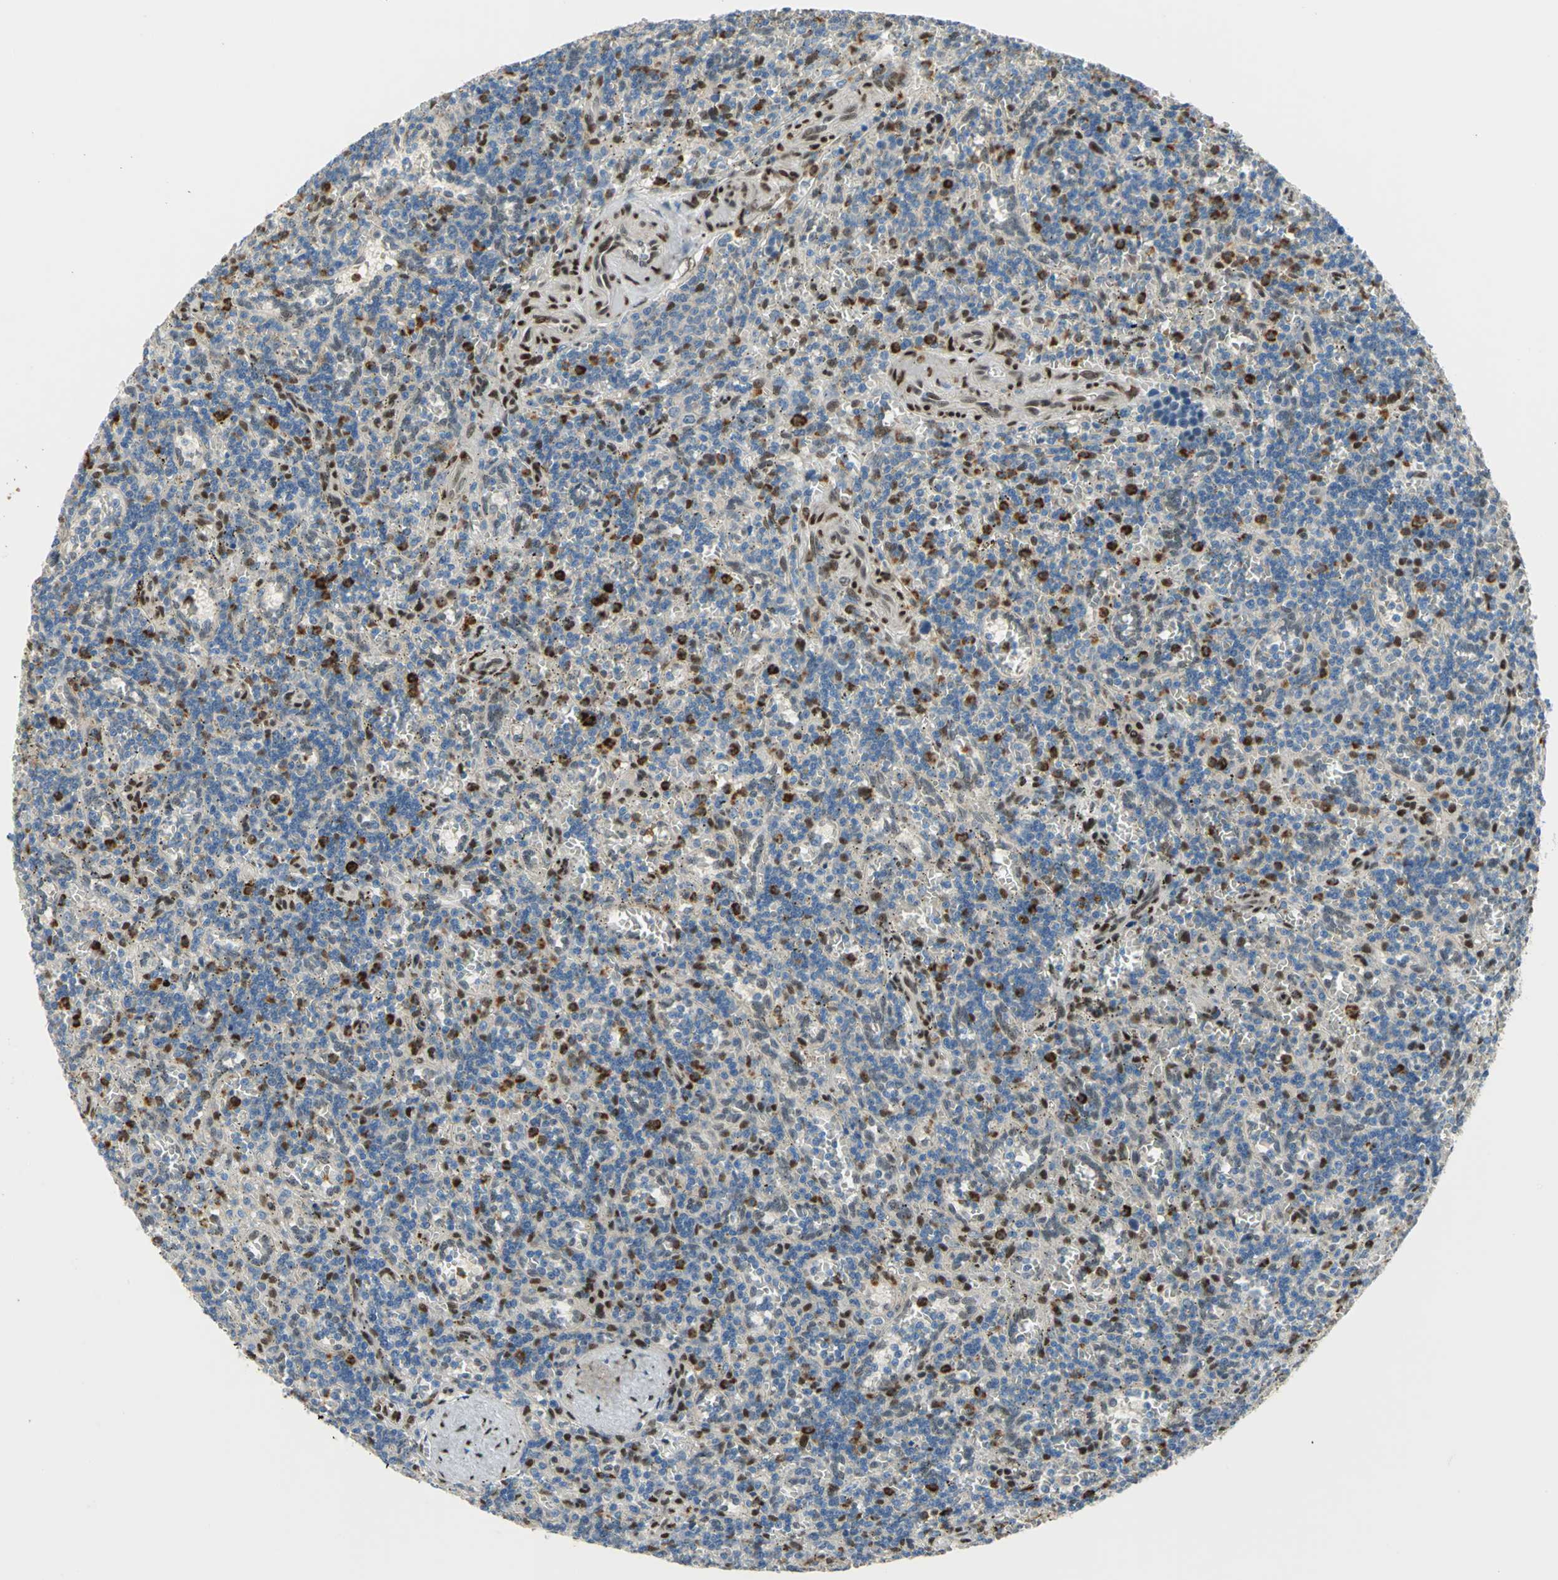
{"staining": {"intensity": "strong", "quantity": "25%-75%", "location": "cytoplasmic/membranous,nuclear"}, "tissue": "lymphoma", "cell_type": "Tumor cells", "image_type": "cancer", "snomed": [{"axis": "morphology", "description": "Malignant lymphoma, non-Hodgkin's type, Low grade"}, {"axis": "topography", "description": "Spleen"}], "caption": "About 25%-75% of tumor cells in malignant lymphoma, non-Hodgkin's type (low-grade) show strong cytoplasmic/membranous and nuclear protein positivity as visualized by brown immunohistochemical staining.", "gene": "RBFOX2", "patient": {"sex": "male", "age": 73}}